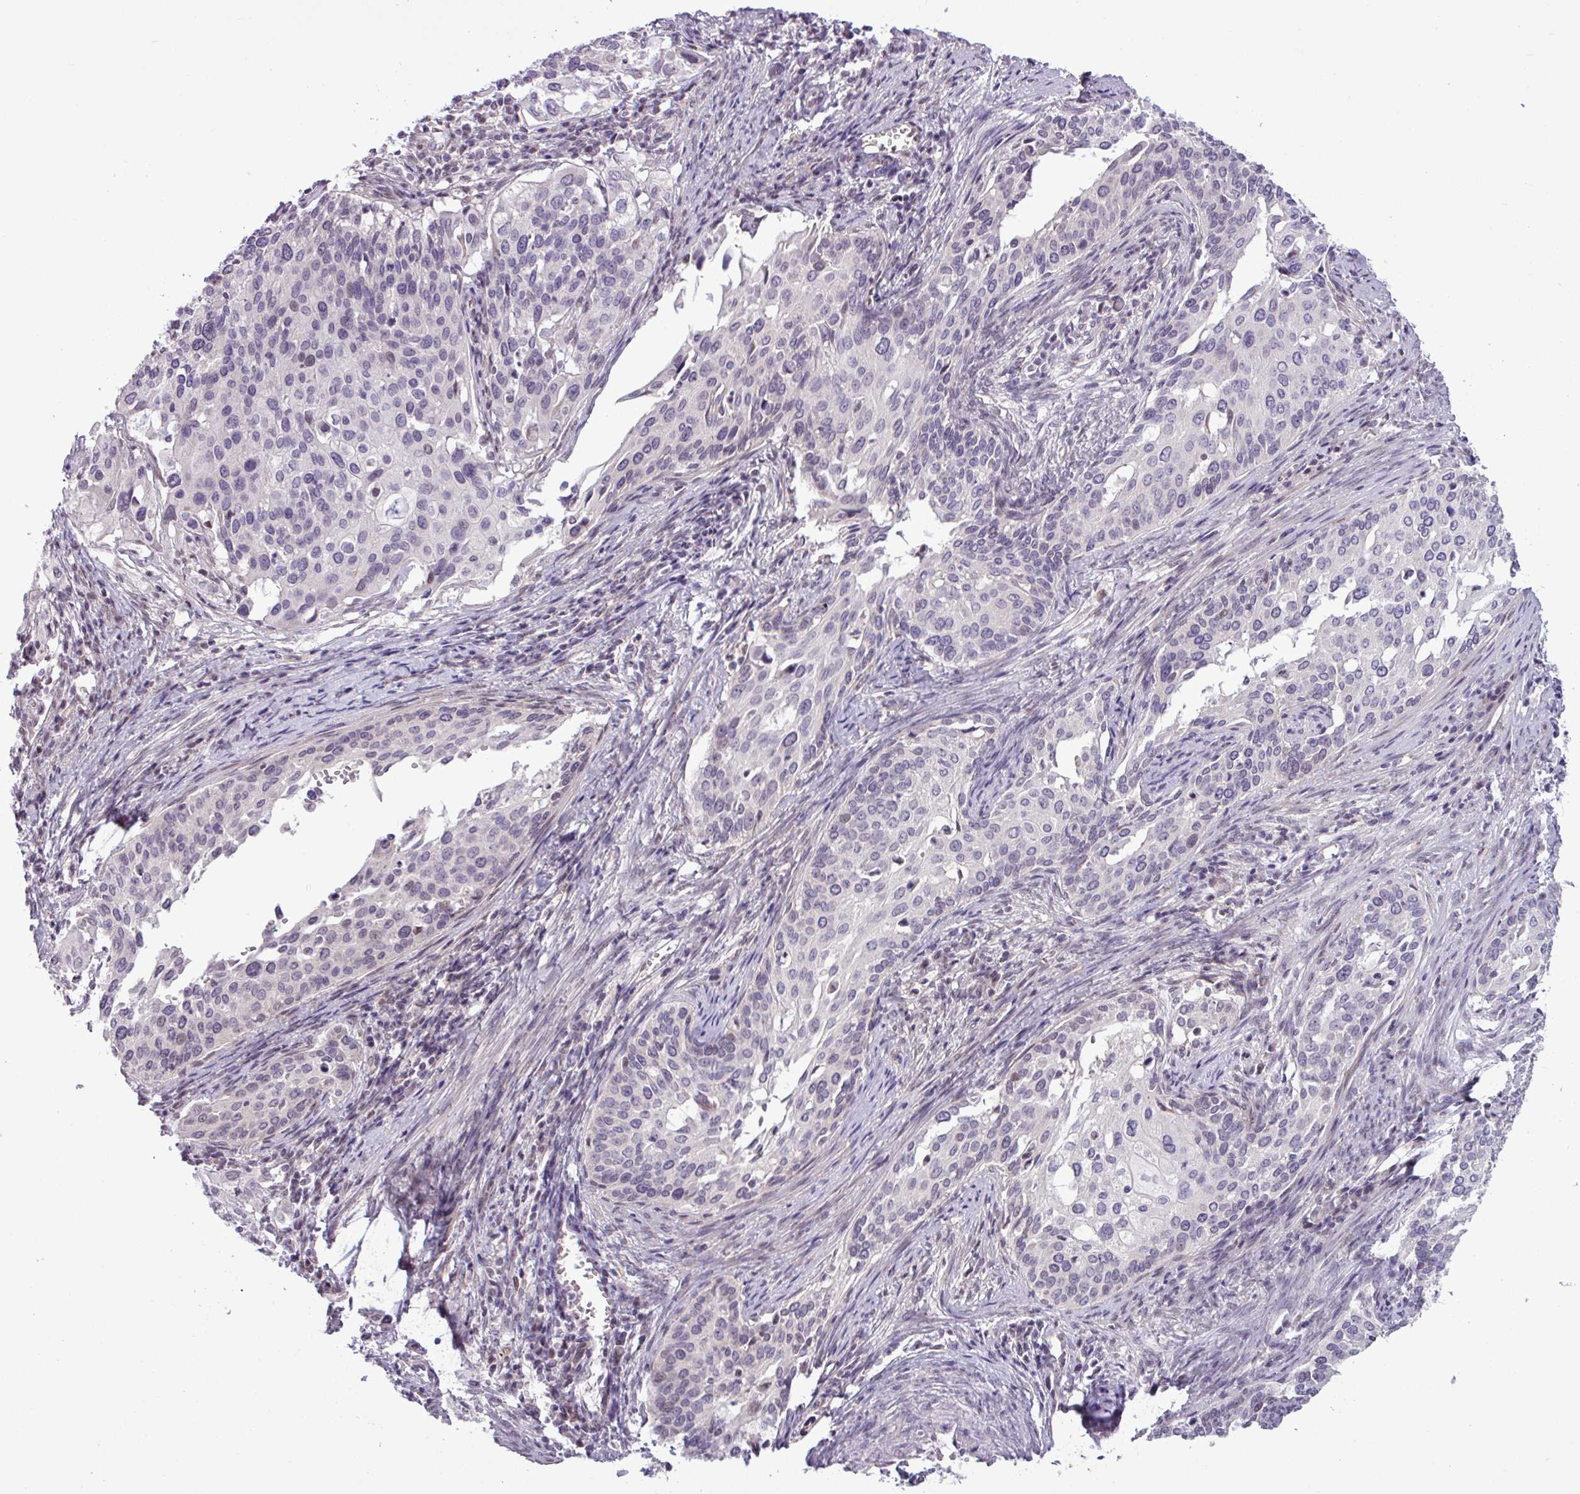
{"staining": {"intensity": "negative", "quantity": "none", "location": "none"}, "tissue": "cervical cancer", "cell_type": "Tumor cells", "image_type": "cancer", "snomed": [{"axis": "morphology", "description": "Squamous cell carcinoma, NOS"}, {"axis": "topography", "description": "Cervix"}], "caption": "This is an IHC histopathology image of human cervical squamous cell carcinoma. There is no staining in tumor cells.", "gene": "GPT2", "patient": {"sex": "female", "age": 44}}